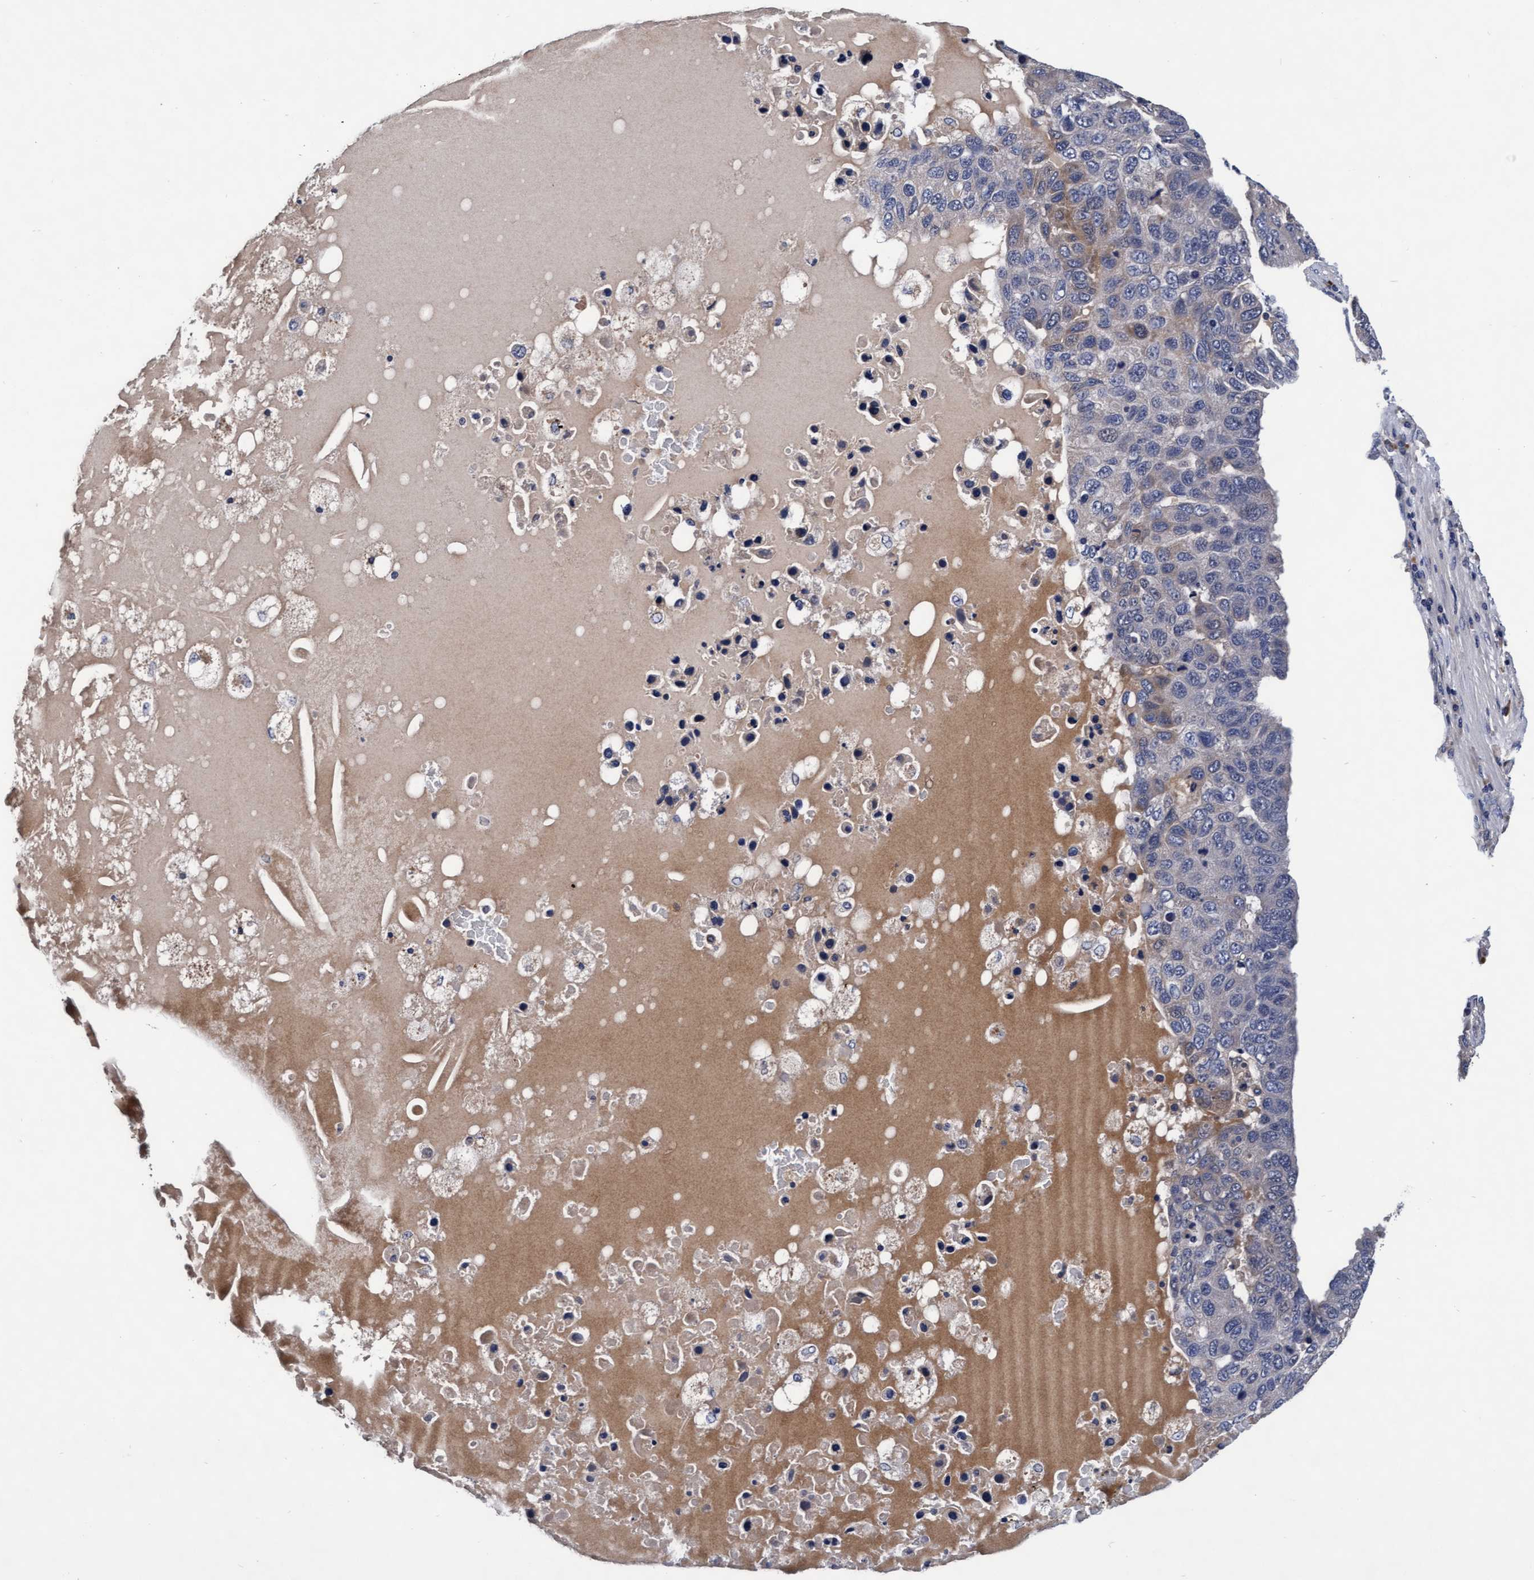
{"staining": {"intensity": "negative", "quantity": "none", "location": "none"}, "tissue": "pancreatic cancer", "cell_type": "Tumor cells", "image_type": "cancer", "snomed": [{"axis": "morphology", "description": "Adenocarcinoma, NOS"}, {"axis": "topography", "description": "Pancreas"}], "caption": "A micrograph of human pancreatic cancer (adenocarcinoma) is negative for staining in tumor cells. The staining is performed using DAB brown chromogen with nuclei counter-stained in using hematoxylin.", "gene": "EFCAB13", "patient": {"sex": "female", "age": 61}}